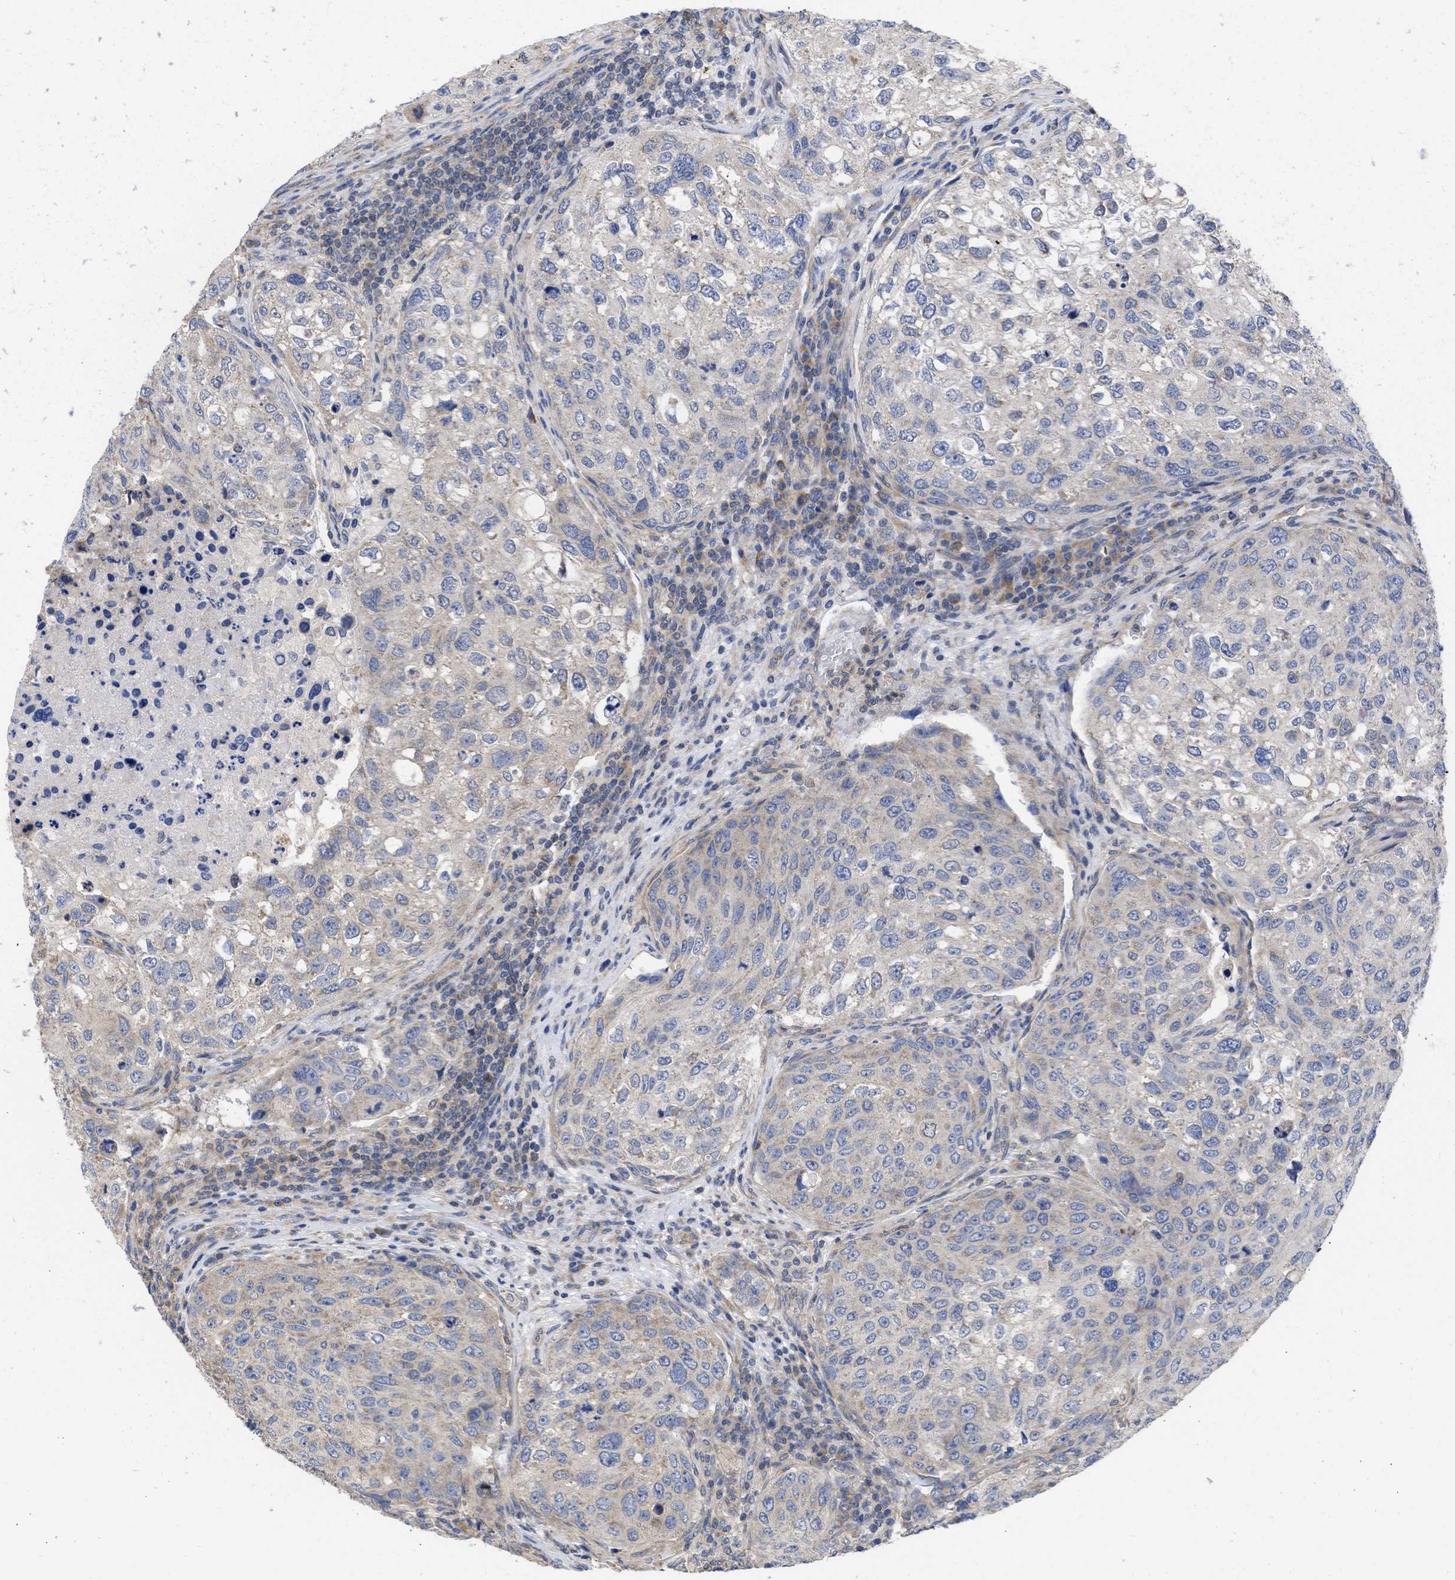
{"staining": {"intensity": "weak", "quantity": "<25%", "location": "cytoplasmic/membranous"}, "tissue": "urothelial cancer", "cell_type": "Tumor cells", "image_type": "cancer", "snomed": [{"axis": "morphology", "description": "Urothelial carcinoma, High grade"}, {"axis": "topography", "description": "Lymph node"}, {"axis": "topography", "description": "Urinary bladder"}], "caption": "This is an immunohistochemistry micrograph of urothelial cancer. There is no expression in tumor cells.", "gene": "MAP2K3", "patient": {"sex": "male", "age": 51}}